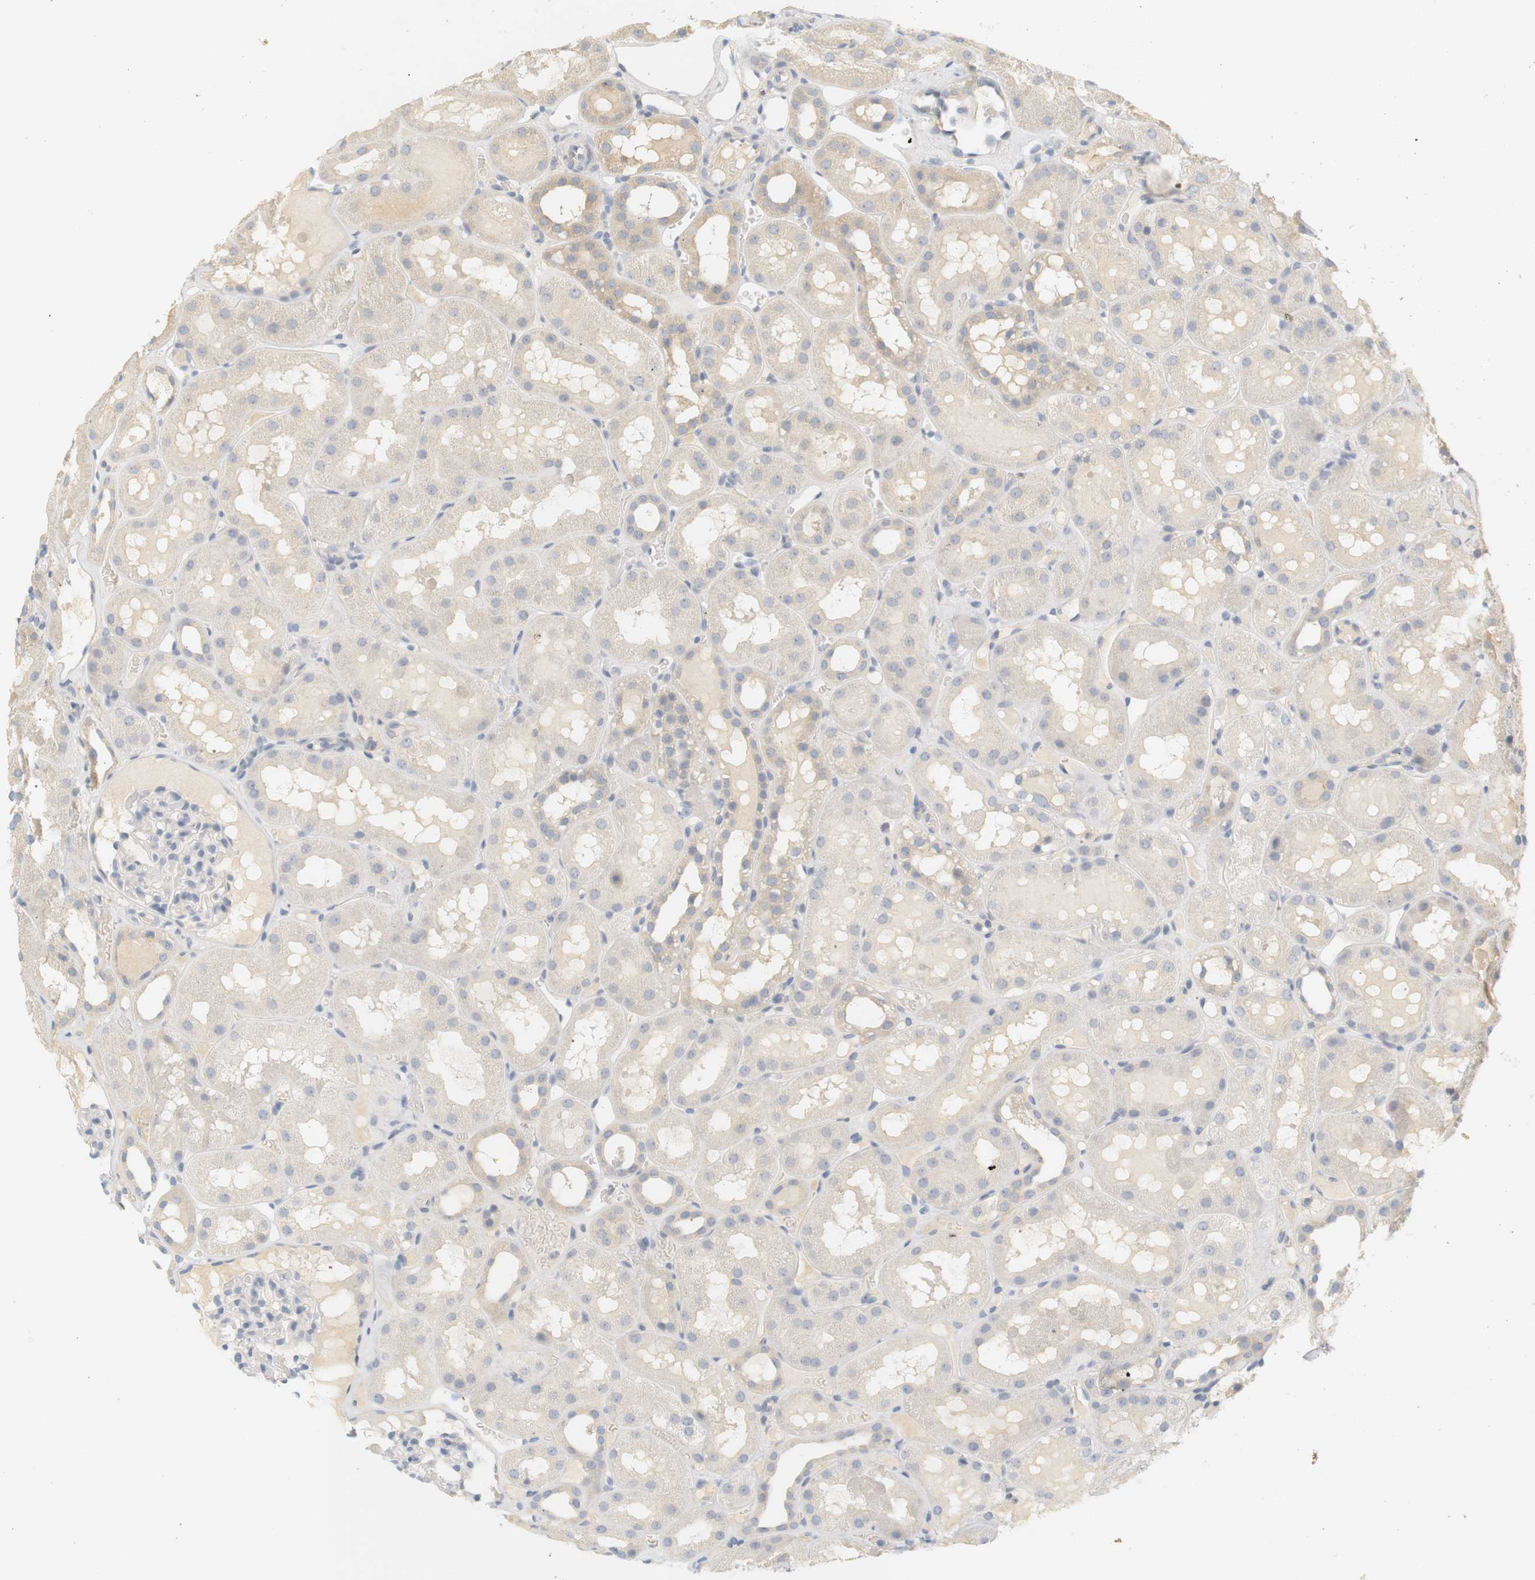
{"staining": {"intensity": "negative", "quantity": "none", "location": "none"}, "tissue": "kidney", "cell_type": "Cells in glomeruli", "image_type": "normal", "snomed": [{"axis": "morphology", "description": "Normal tissue, NOS"}, {"axis": "topography", "description": "Kidney"}, {"axis": "topography", "description": "Urinary bladder"}], "caption": "An immunohistochemistry micrograph of unremarkable kidney is shown. There is no staining in cells in glomeruli of kidney.", "gene": "RTN3", "patient": {"sex": "male", "age": 16}}